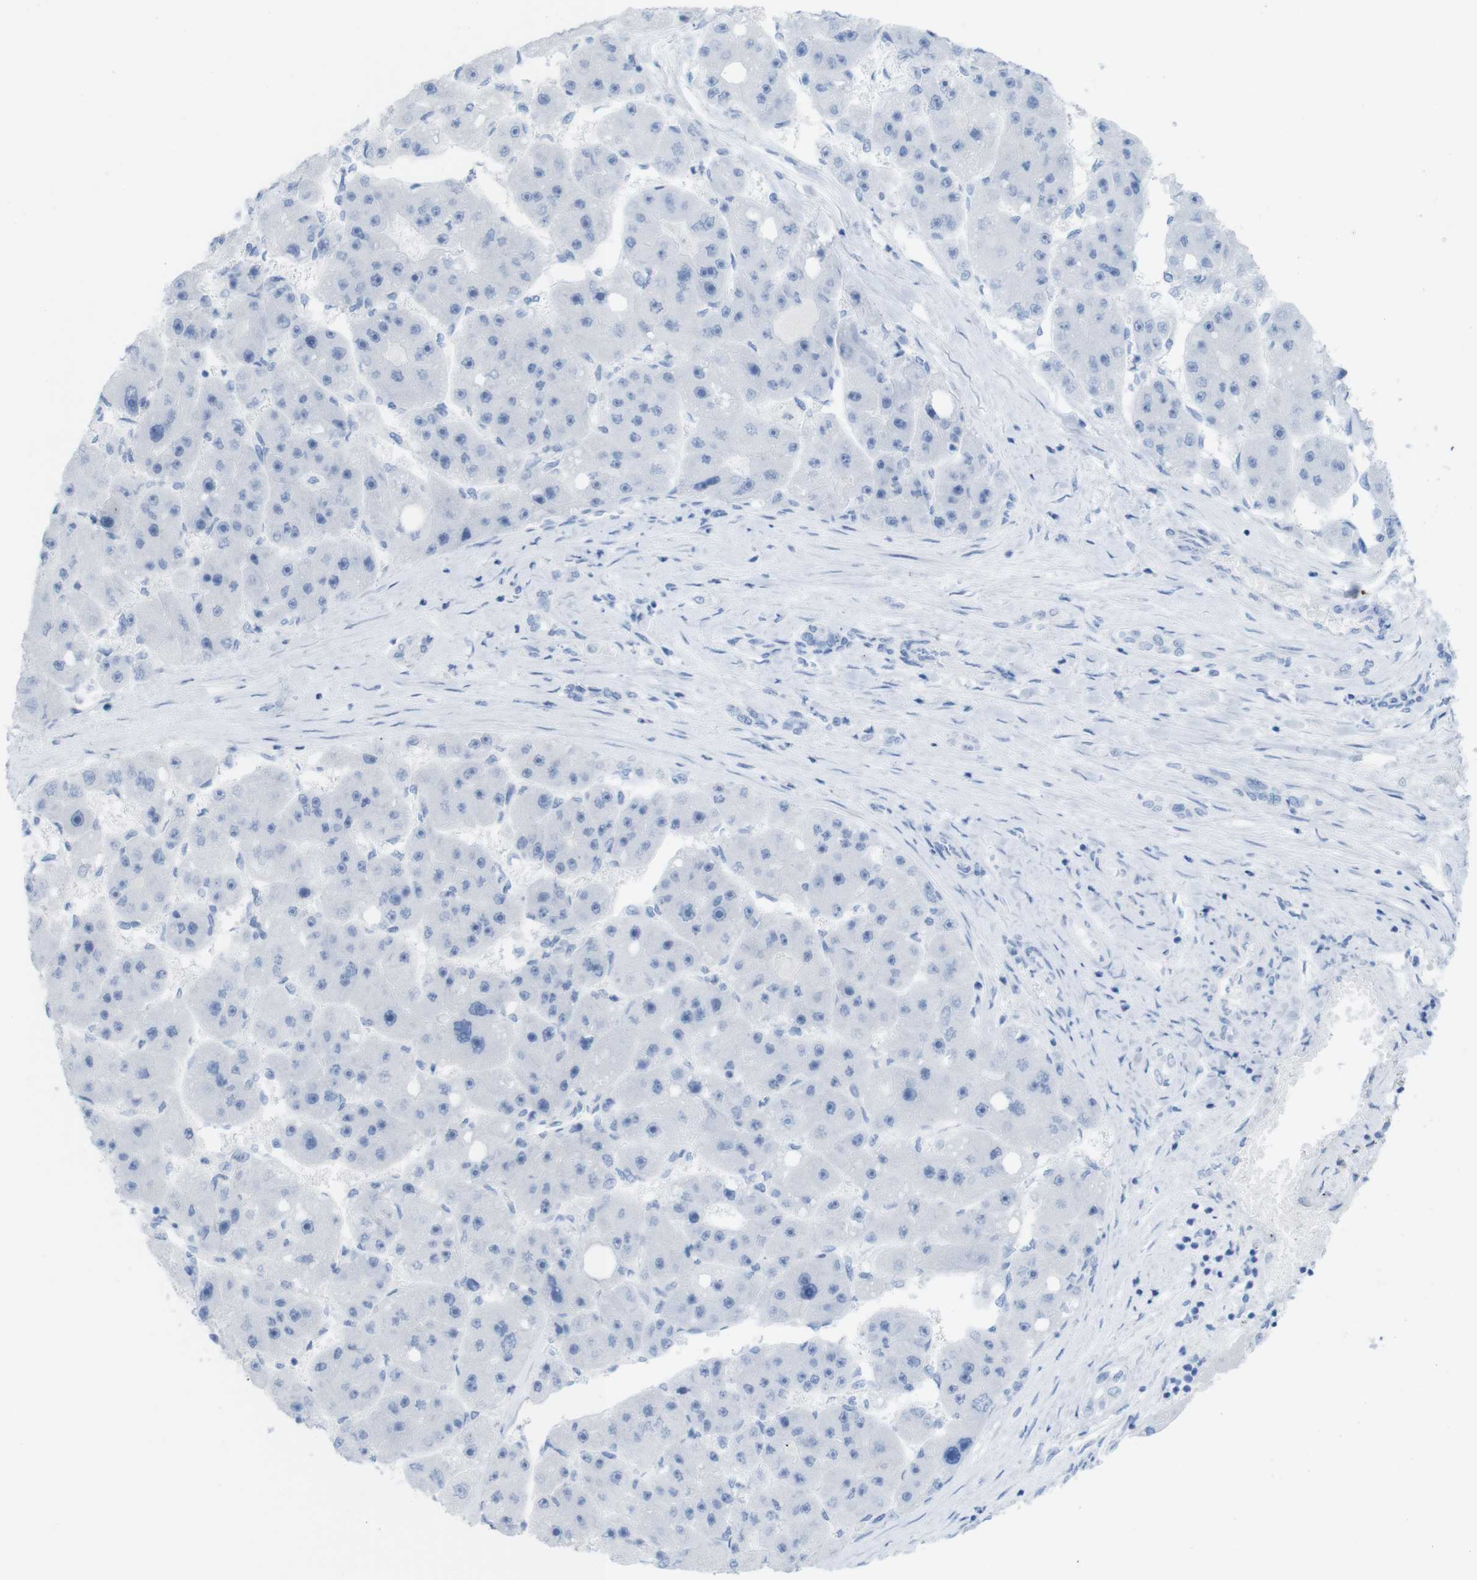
{"staining": {"intensity": "negative", "quantity": "none", "location": "none"}, "tissue": "liver cancer", "cell_type": "Tumor cells", "image_type": "cancer", "snomed": [{"axis": "morphology", "description": "Carcinoma, Hepatocellular, NOS"}, {"axis": "topography", "description": "Liver"}], "caption": "Liver cancer (hepatocellular carcinoma) was stained to show a protein in brown. There is no significant positivity in tumor cells.", "gene": "MYH7", "patient": {"sex": "female", "age": 61}}